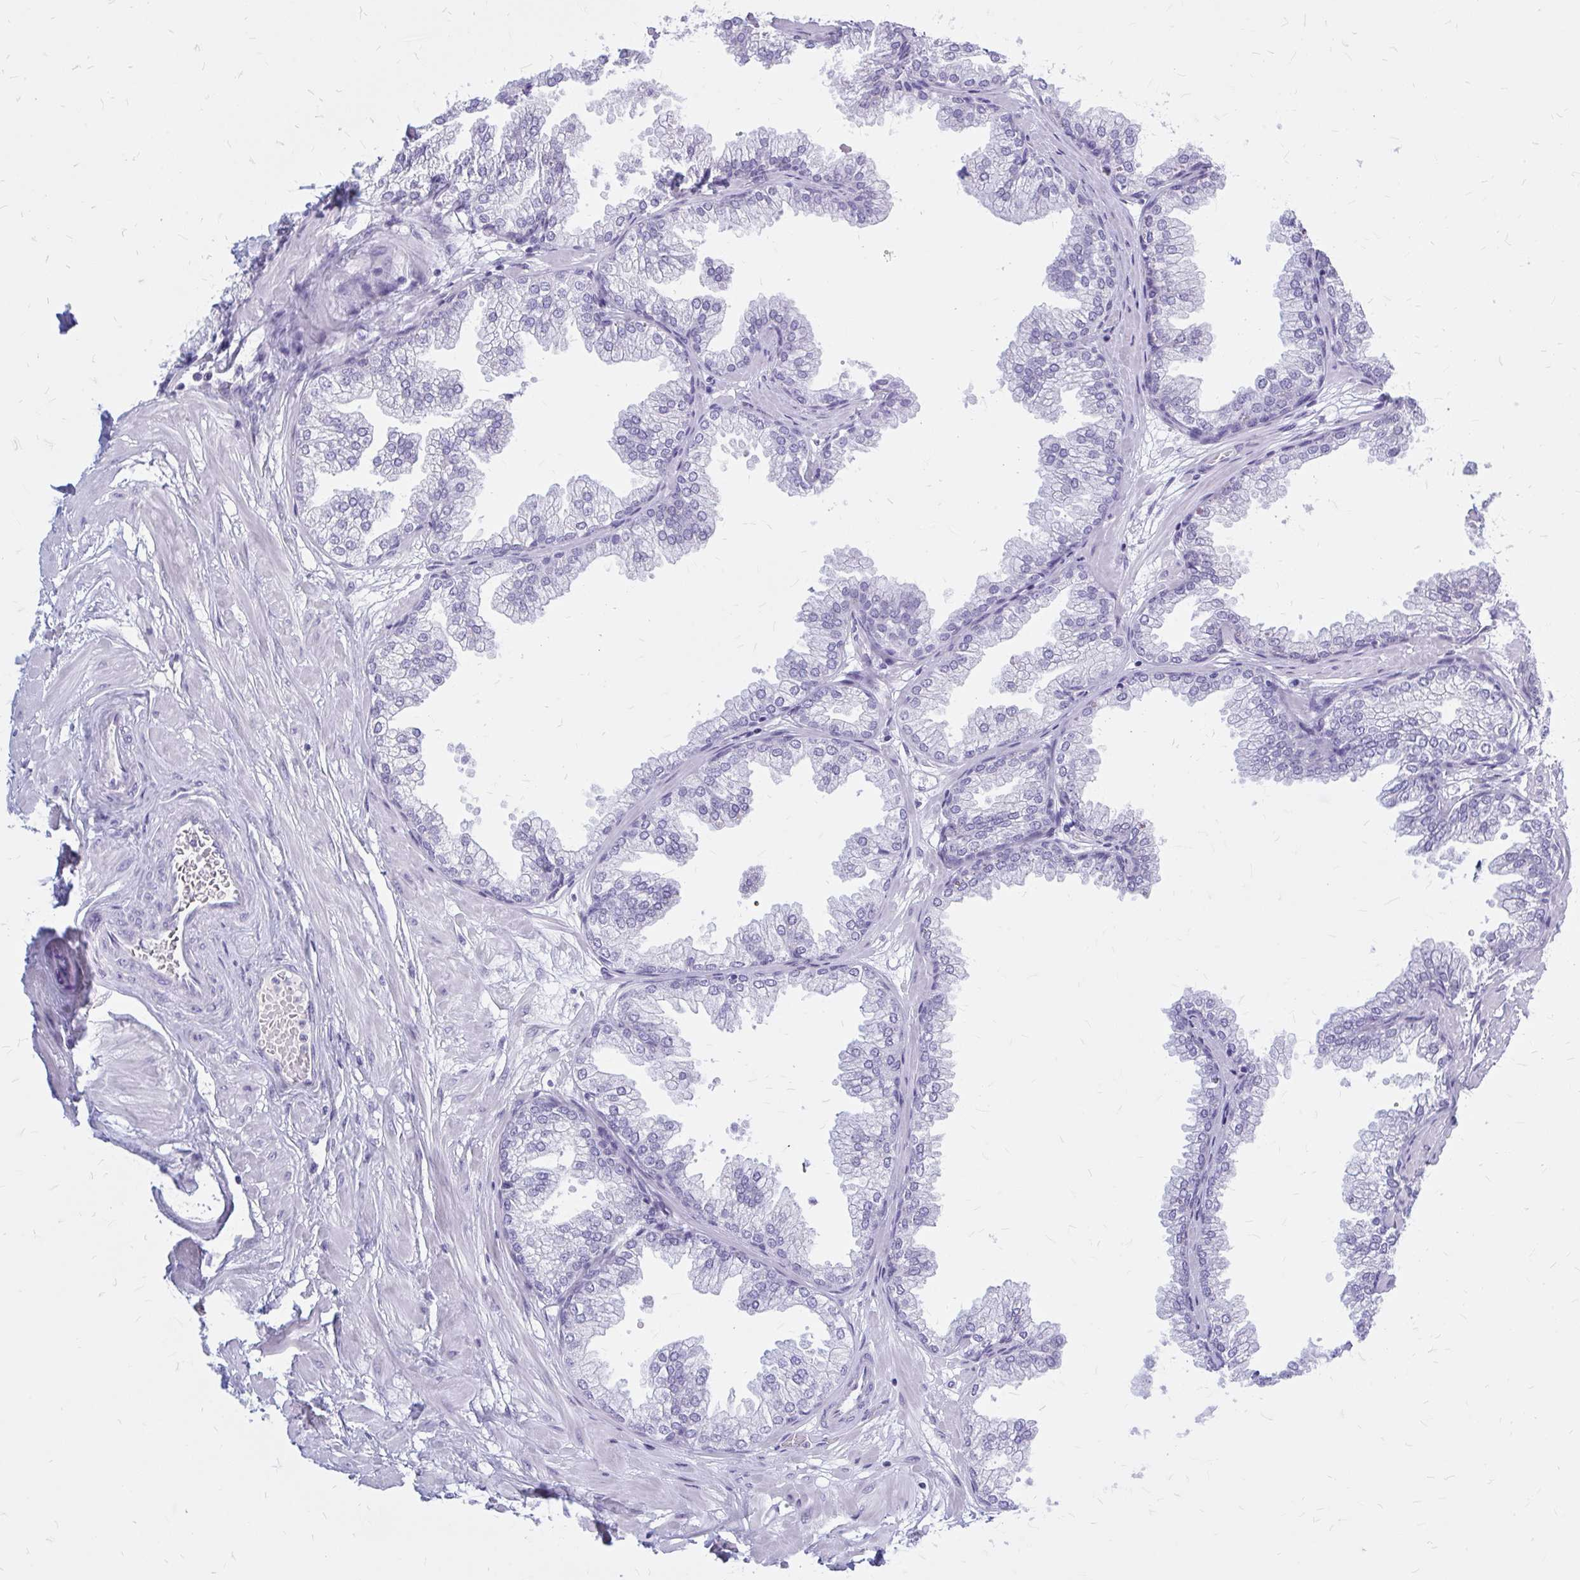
{"staining": {"intensity": "negative", "quantity": "none", "location": "none"}, "tissue": "prostate", "cell_type": "Glandular cells", "image_type": "normal", "snomed": [{"axis": "morphology", "description": "Normal tissue, NOS"}, {"axis": "topography", "description": "Prostate"}], "caption": "Human prostate stained for a protein using immunohistochemistry (IHC) exhibits no positivity in glandular cells.", "gene": "KLHDC7A", "patient": {"sex": "male", "age": 37}}